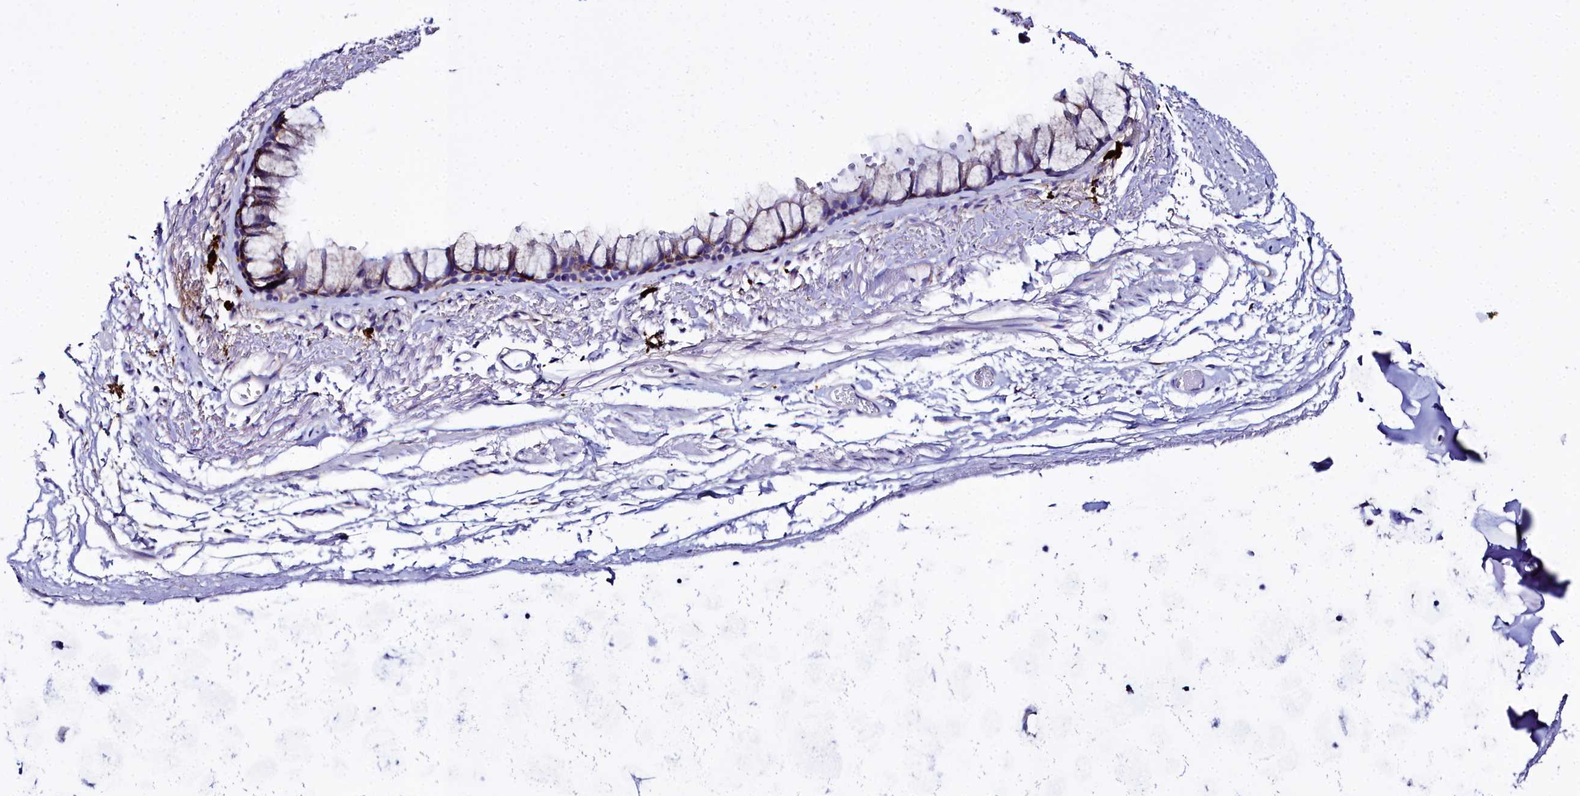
{"staining": {"intensity": "weak", "quantity": "25%-75%", "location": "cytoplasmic/membranous"}, "tissue": "bronchus", "cell_type": "Respiratory epithelial cells", "image_type": "normal", "snomed": [{"axis": "morphology", "description": "Normal tissue, NOS"}, {"axis": "topography", "description": "Bronchus"}], "caption": "This image displays IHC staining of unremarkable human bronchus, with low weak cytoplasmic/membranous positivity in approximately 25%-75% of respiratory epithelial cells.", "gene": "TXNDC5", "patient": {"sex": "male", "age": 65}}